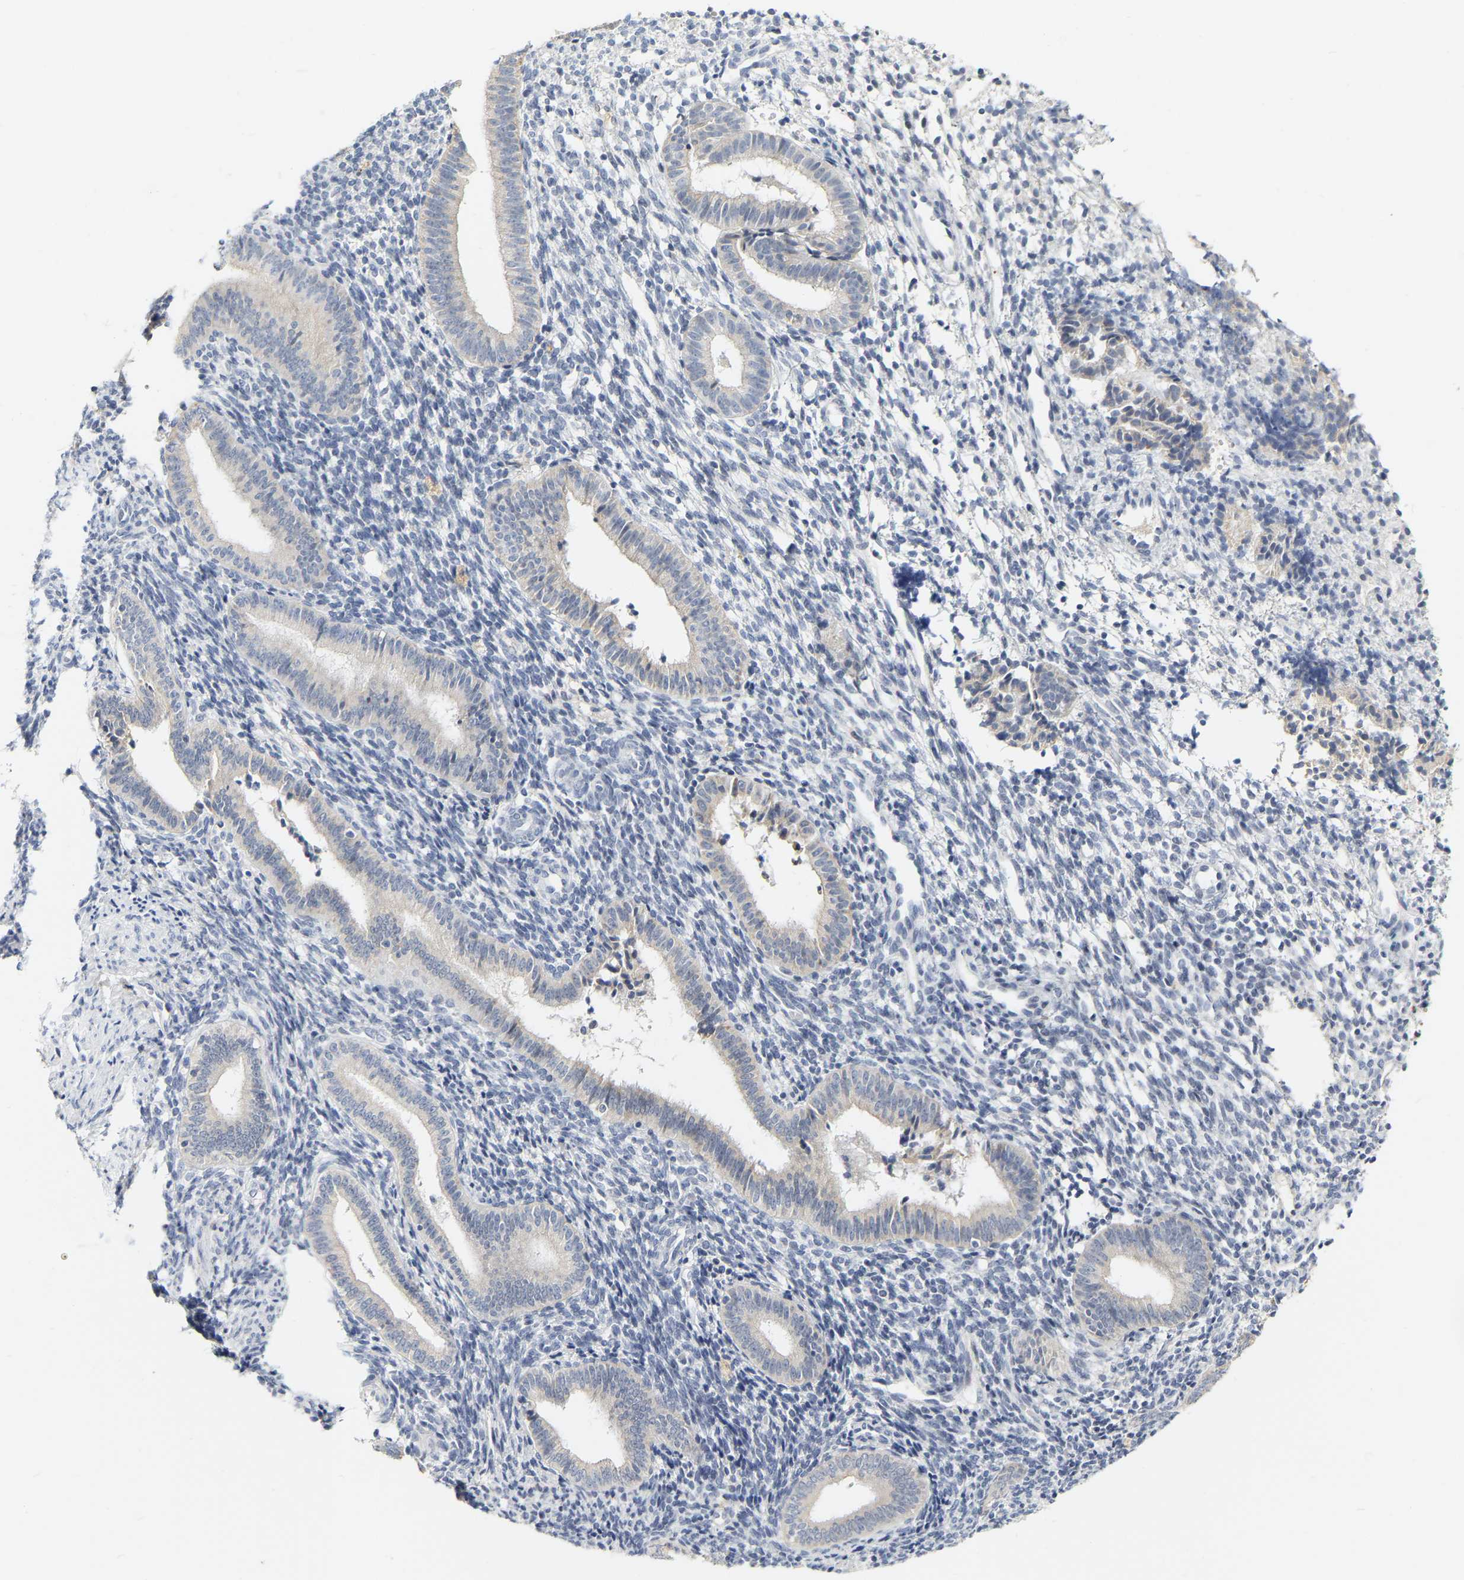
{"staining": {"intensity": "negative", "quantity": "none", "location": "none"}, "tissue": "endometrium", "cell_type": "Cells in endometrial stroma", "image_type": "normal", "snomed": [{"axis": "morphology", "description": "Normal tissue, NOS"}, {"axis": "topography", "description": "Uterus"}, {"axis": "topography", "description": "Endometrium"}], "caption": "Immunohistochemical staining of normal human endometrium shows no significant staining in cells in endometrial stroma. (Stains: DAB IHC with hematoxylin counter stain, Microscopy: brightfield microscopy at high magnification).", "gene": "KRT76", "patient": {"sex": "female", "age": 33}}